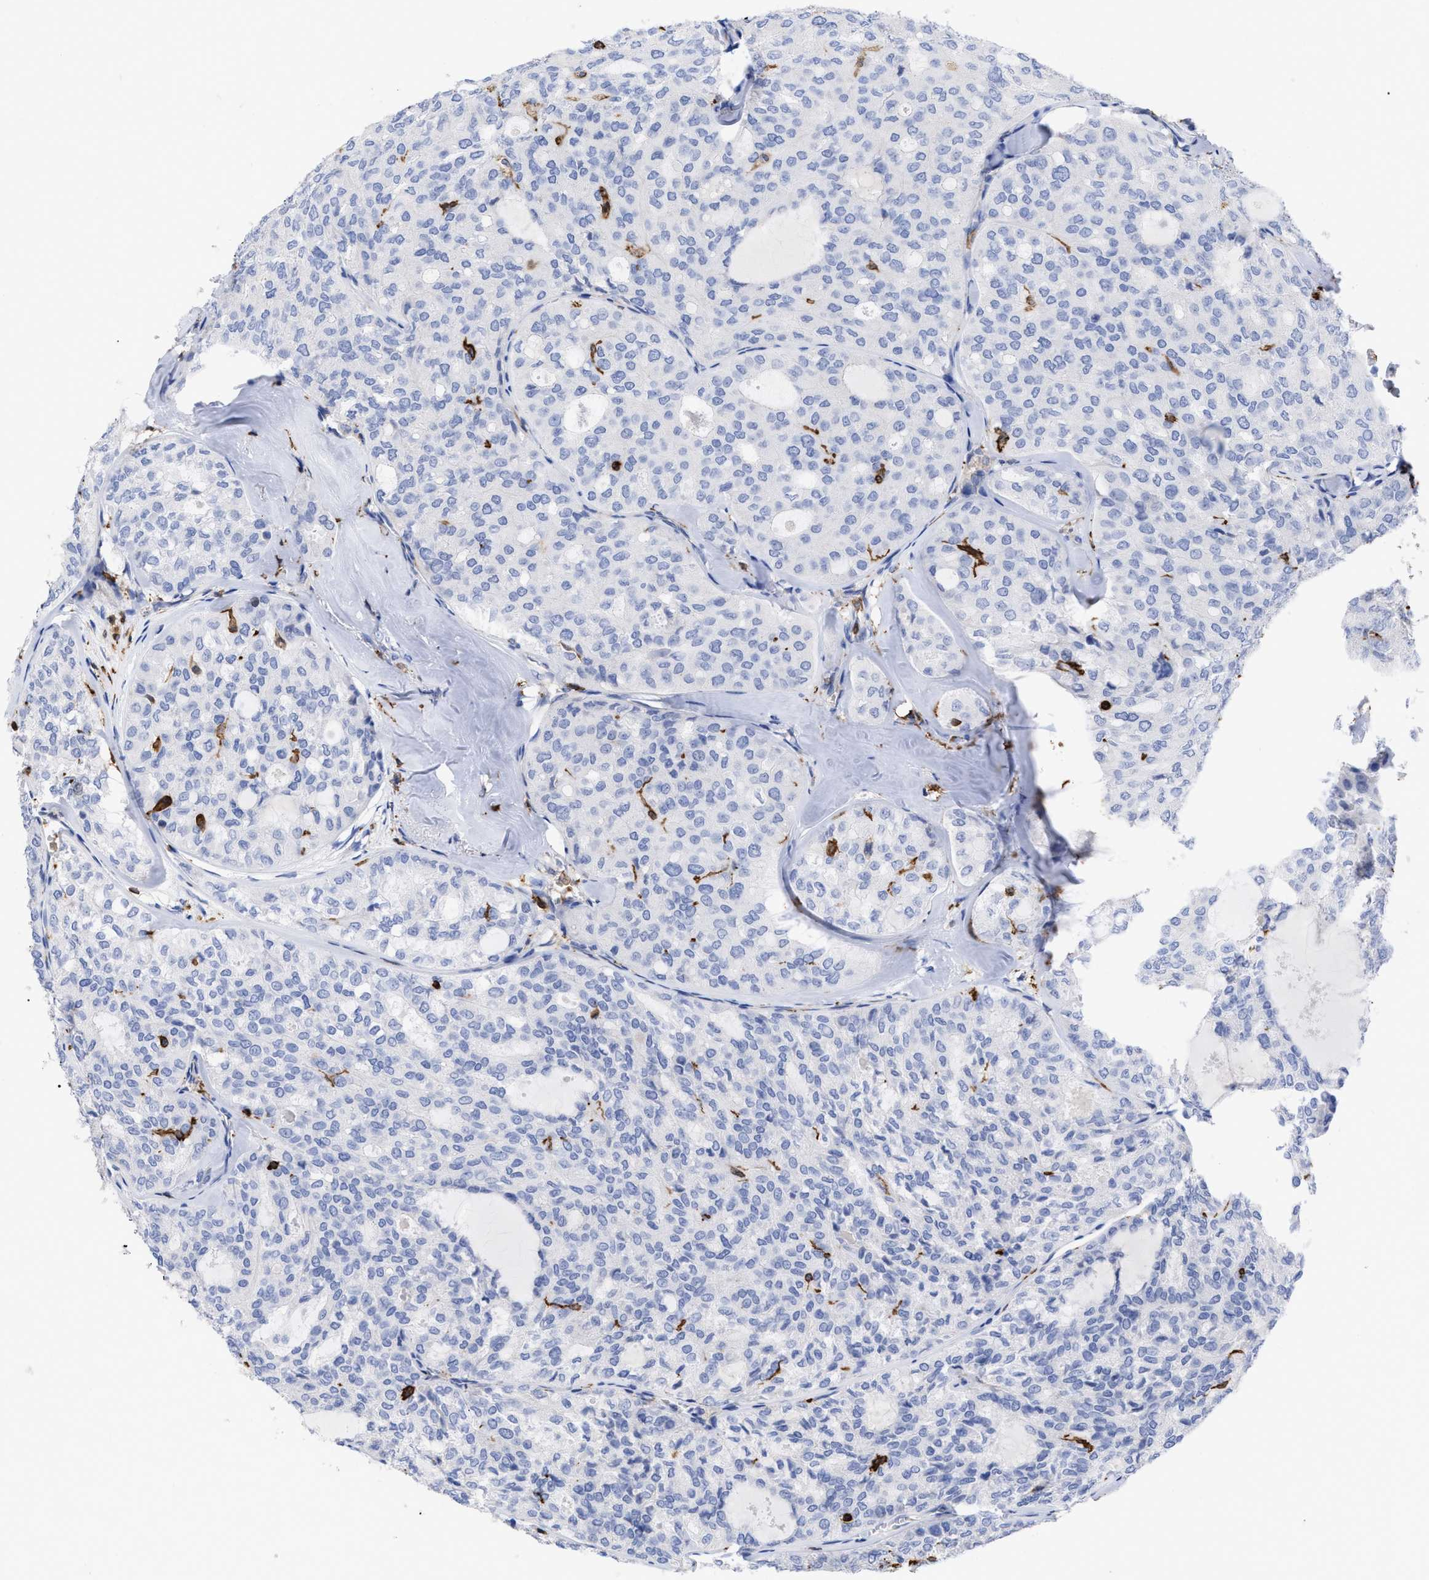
{"staining": {"intensity": "negative", "quantity": "none", "location": "none"}, "tissue": "thyroid cancer", "cell_type": "Tumor cells", "image_type": "cancer", "snomed": [{"axis": "morphology", "description": "Follicular adenoma carcinoma, NOS"}, {"axis": "topography", "description": "Thyroid gland"}], "caption": "Immunohistochemistry micrograph of follicular adenoma carcinoma (thyroid) stained for a protein (brown), which exhibits no expression in tumor cells. (DAB (3,3'-diaminobenzidine) immunohistochemistry (IHC), high magnification).", "gene": "HCLS1", "patient": {"sex": "male", "age": 75}}